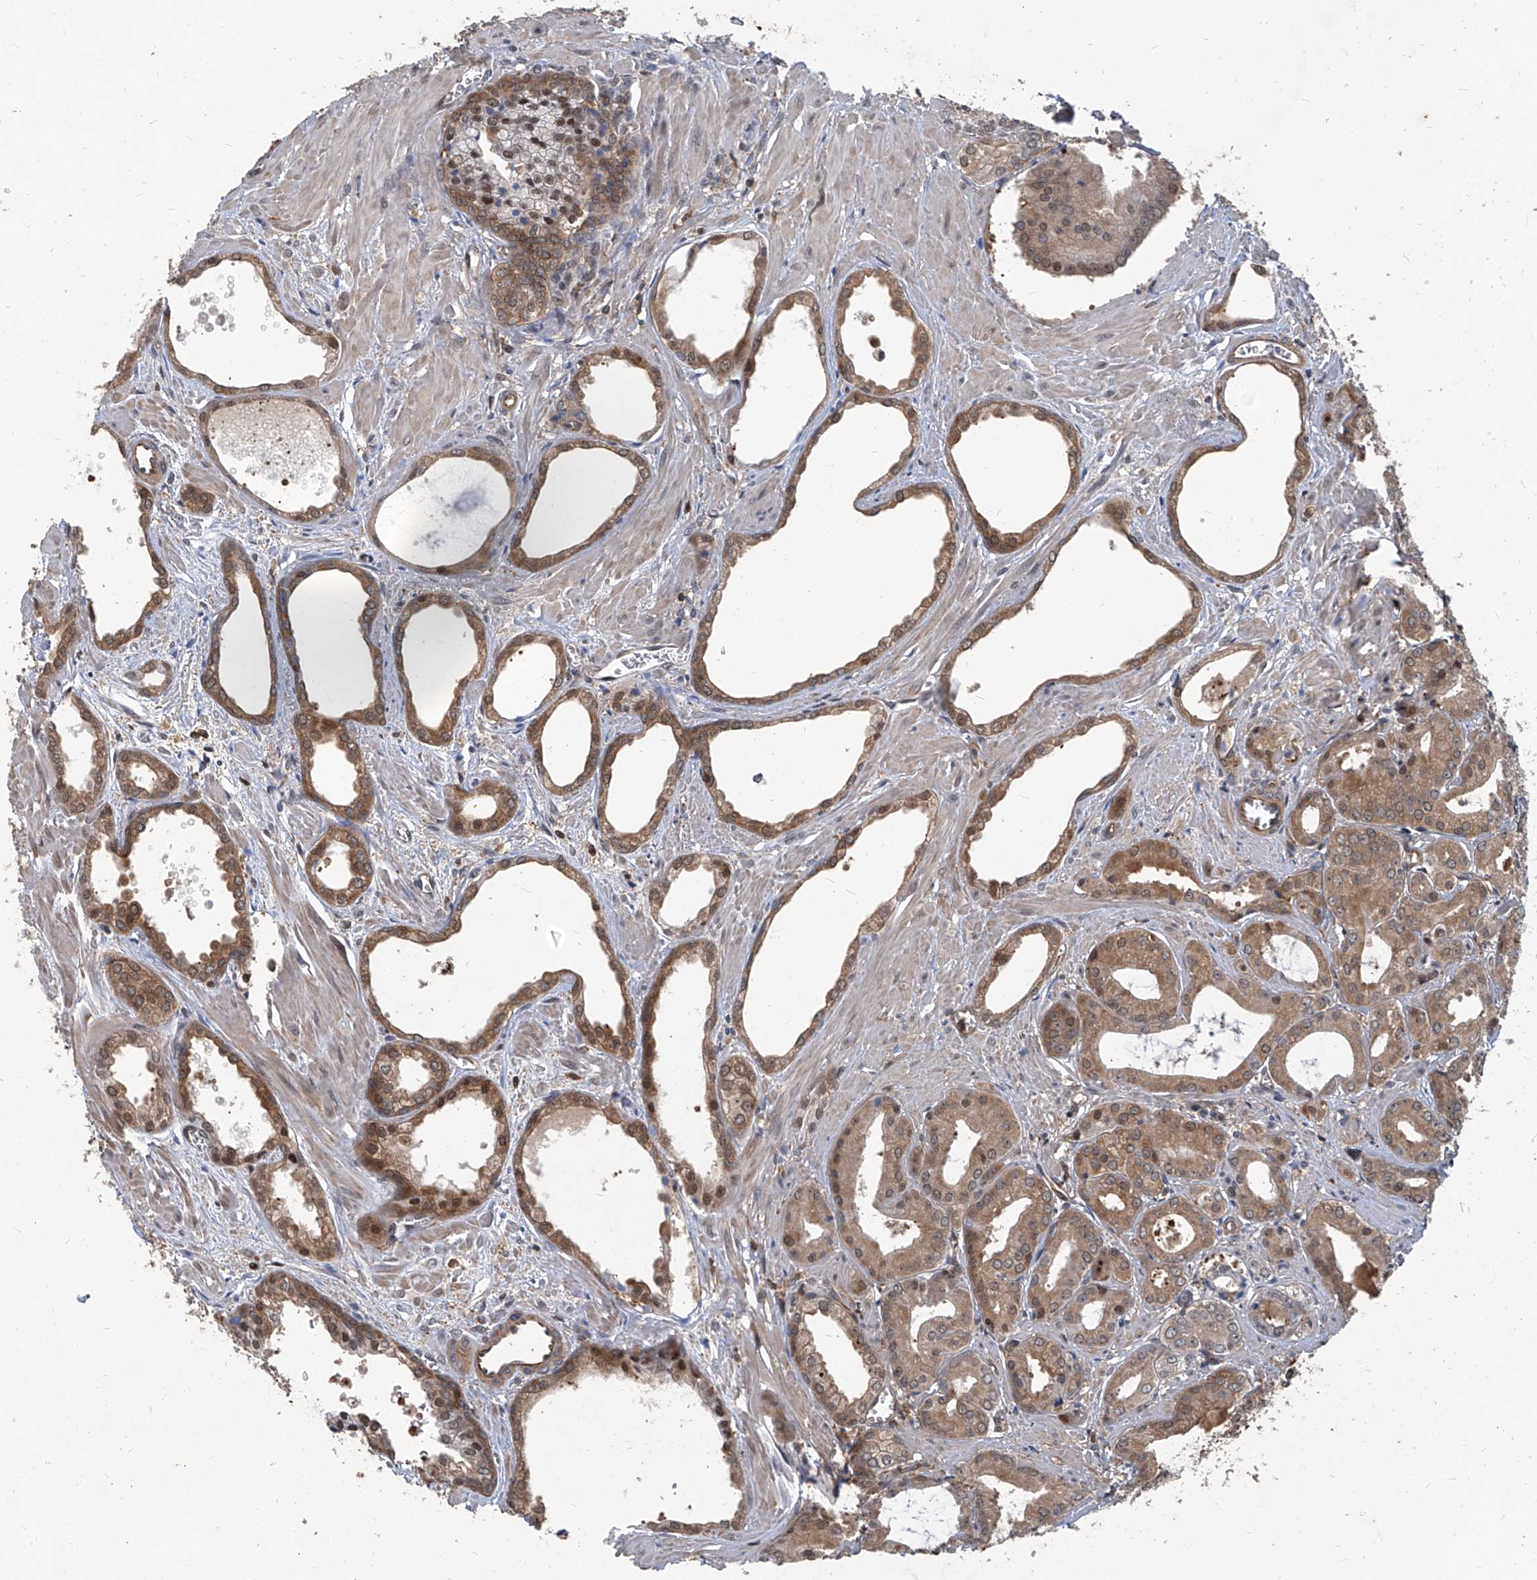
{"staining": {"intensity": "moderate", "quantity": "25%-75%", "location": "cytoplasmic/membranous,nuclear"}, "tissue": "prostate cancer", "cell_type": "Tumor cells", "image_type": "cancer", "snomed": [{"axis": "morphology", "description": "Adenocarcinoma, Low grade"}, {"axis": "topography", "description": "Prostate"}], "caption": "Immunohistochemistry of human prostate cancer (low-grade adenocarcinoma) shows medium levels of moderate cytoplasmic/membranous and nuclear expression in approximately 25%-75% of tumor cells.", "gene": "PSMB1", "patient": {"sex": "male", "age": 67}}